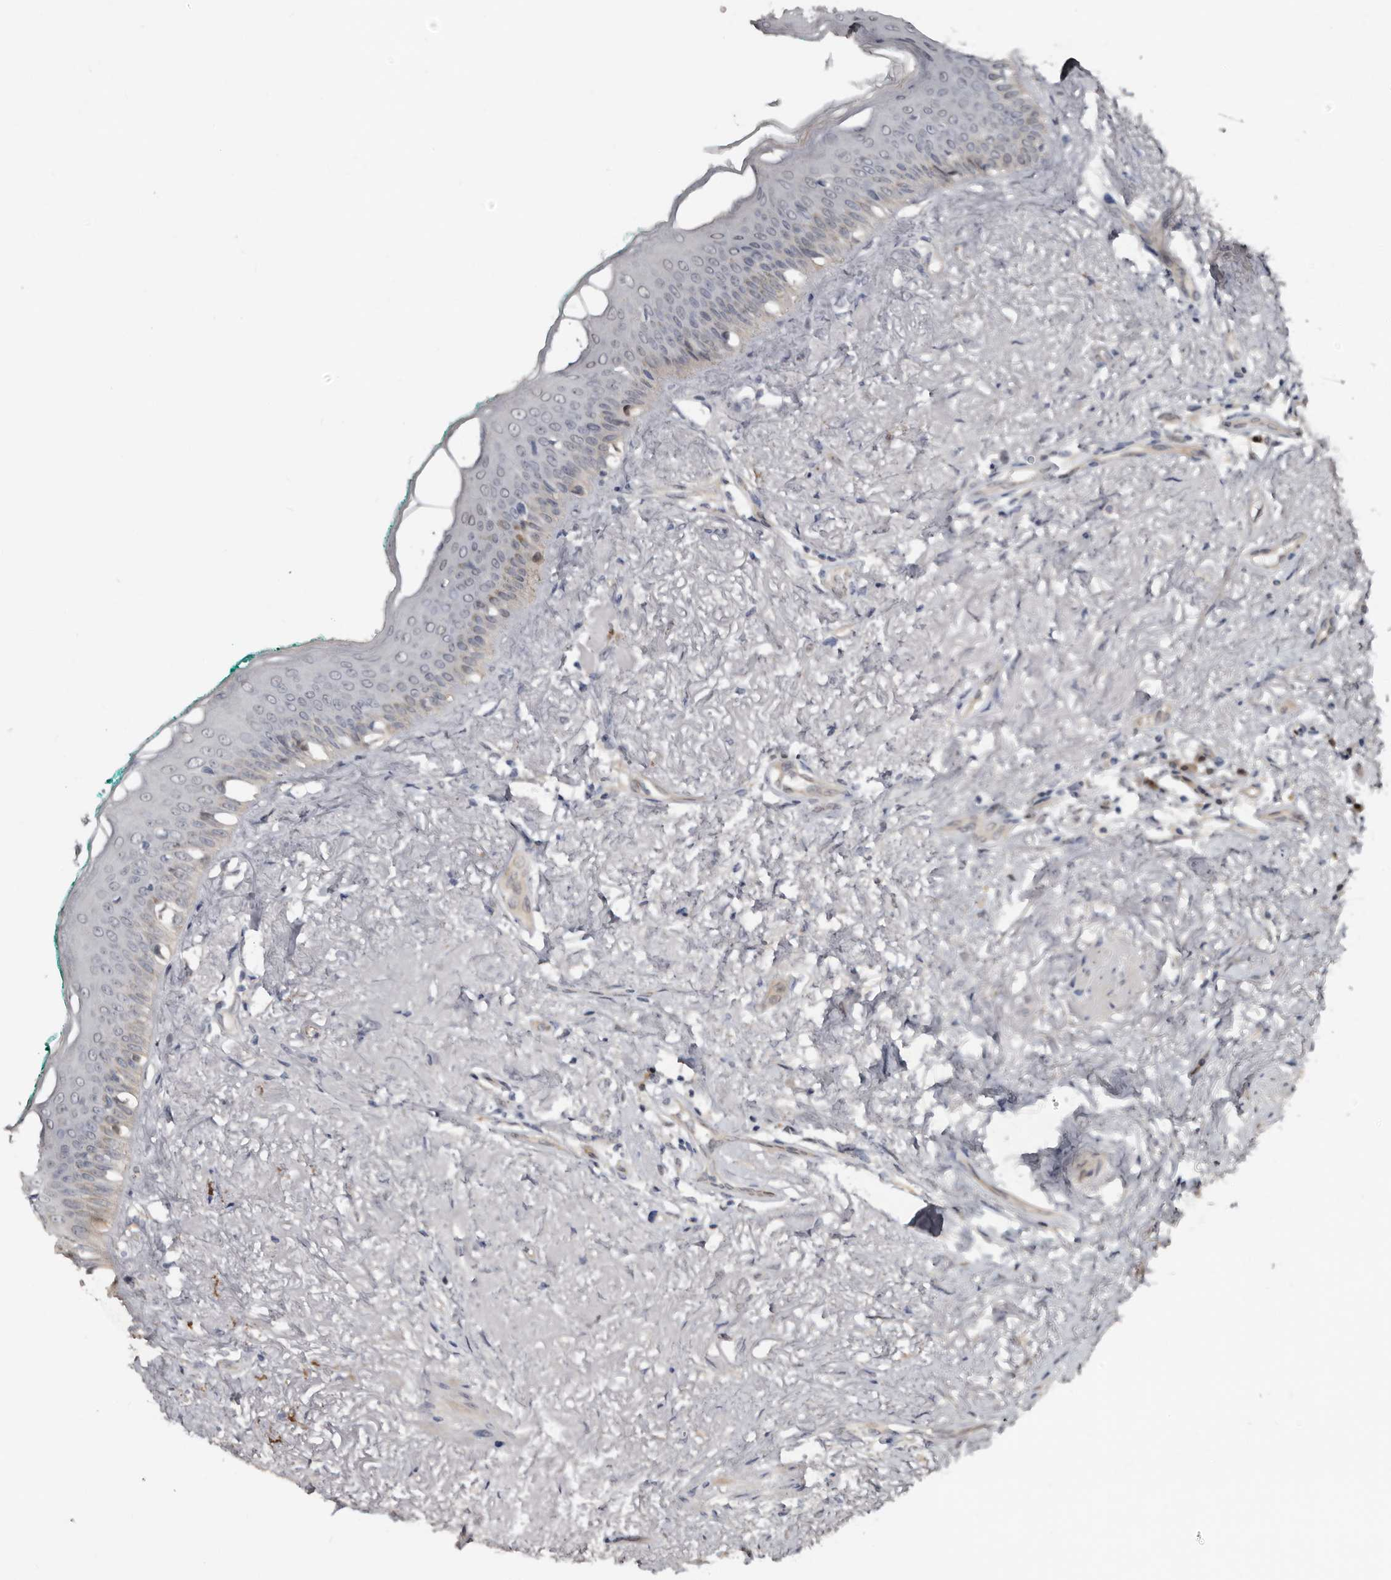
{"staining": {"intensity": "negative", "quantity": "none", "location": "none"}, "tissue": "oral mucosa", "cell_type": "Squamous epithelial cells", "image_type": "normal", "snomed": [{"axis": "morphology", "description": "Normal tissue, NOS"}, {"axis": "topography", "description": "Oral tissue"}], "caption": "IHC micrograph of unremarkable oral mucosa: oral mucosa stained with DAB displays no significant protein positivity in squamous epithelial cells.", "gene": "RBKS", "patient": {"sex": "female", "age": 70}}